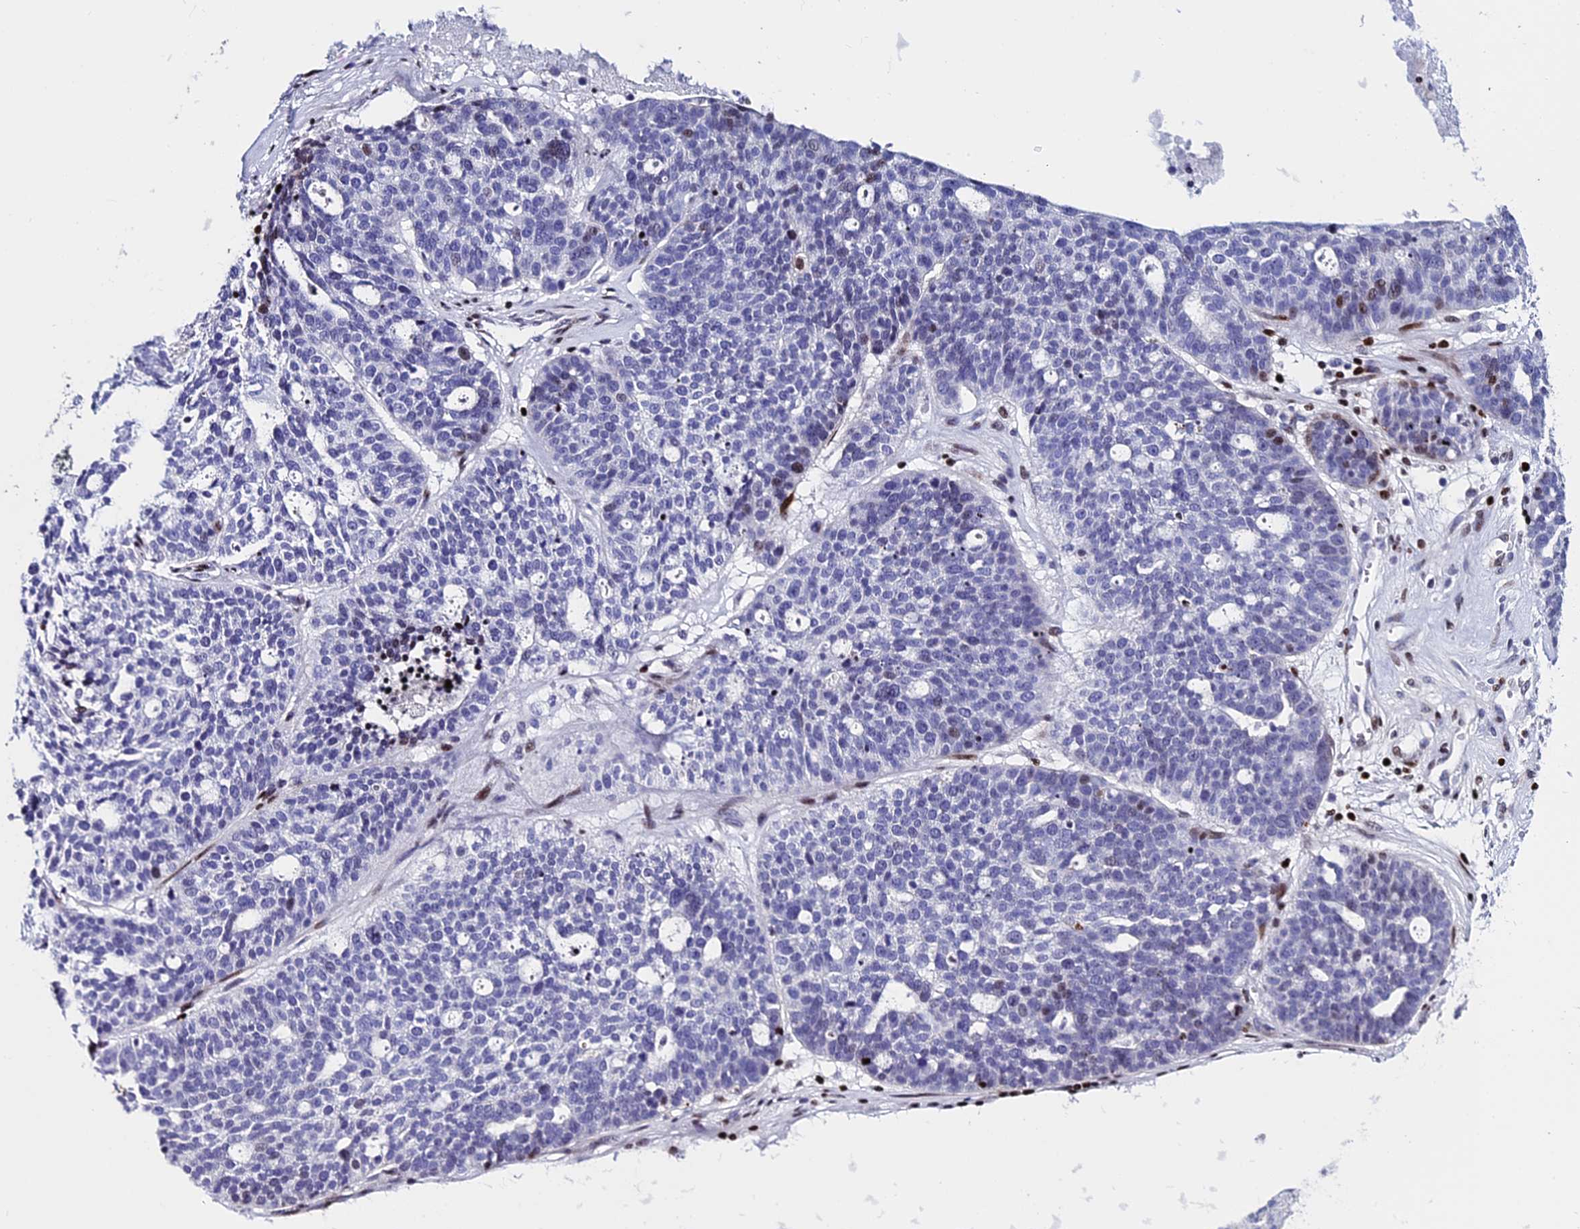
{"staining": {"intensity": "weak", "quantity": "<25%", "location": "nuclear"}, "tissue": "ovarian cancer", "cell_type": "Tumor cells", "image_type": "cancer", "snomed": [{"axis": "morphology", "description": "Cystadenocarcinoma, serous, NOS"}, {"axis": "topography", "description": "Ovary"}], "caption": "There is no significant staining in tumor cells of serous cystadenocarcinoma (ovarian). (Brightfield microscopy of DAB immunohistochemistry at high magnification).", "gene": "BTBD3", "patient": {"sex": "female", "age": 59}}